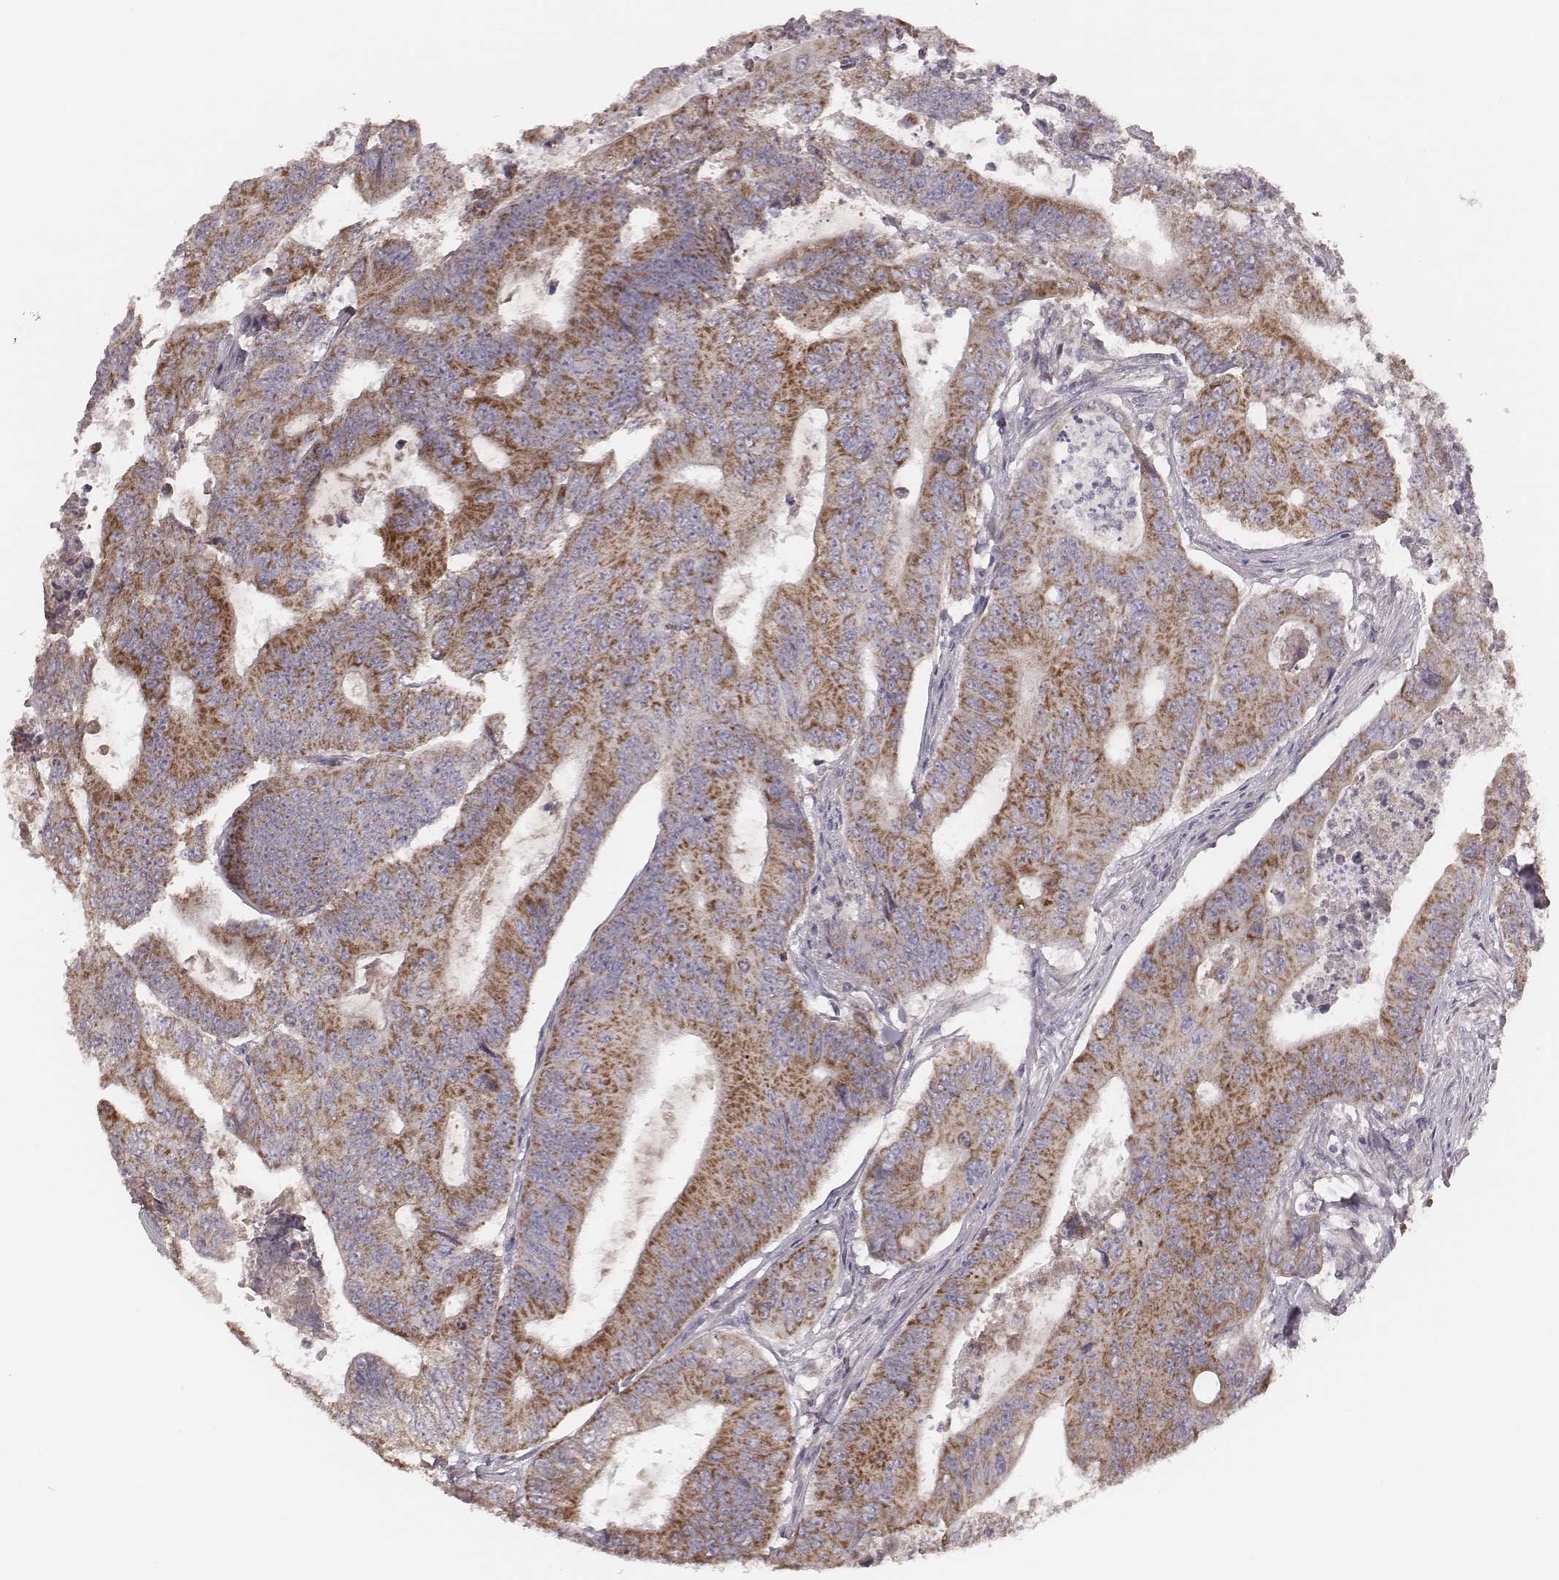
{"staining": {"intensity": "moderate", "quantity": ">75%", "location": "cytoplasmic/membranous"}, "tissue": "colorectal cancer", "cell_type": "Tumor cells", "image_type": "cancer", "snomed": [{"axis": "morphology", "description": "Adenocarcinoma, NOS"}, {"axis": "topography", "description": "Colon"}], "caption": "Protein staining of colorectal cancer tissue demonstrates moderate cytoplasmic/membranous expression in about >75% of tumor cells.", "gene": "MRPS27", "patient": {"sex": "female", "age": 48}}